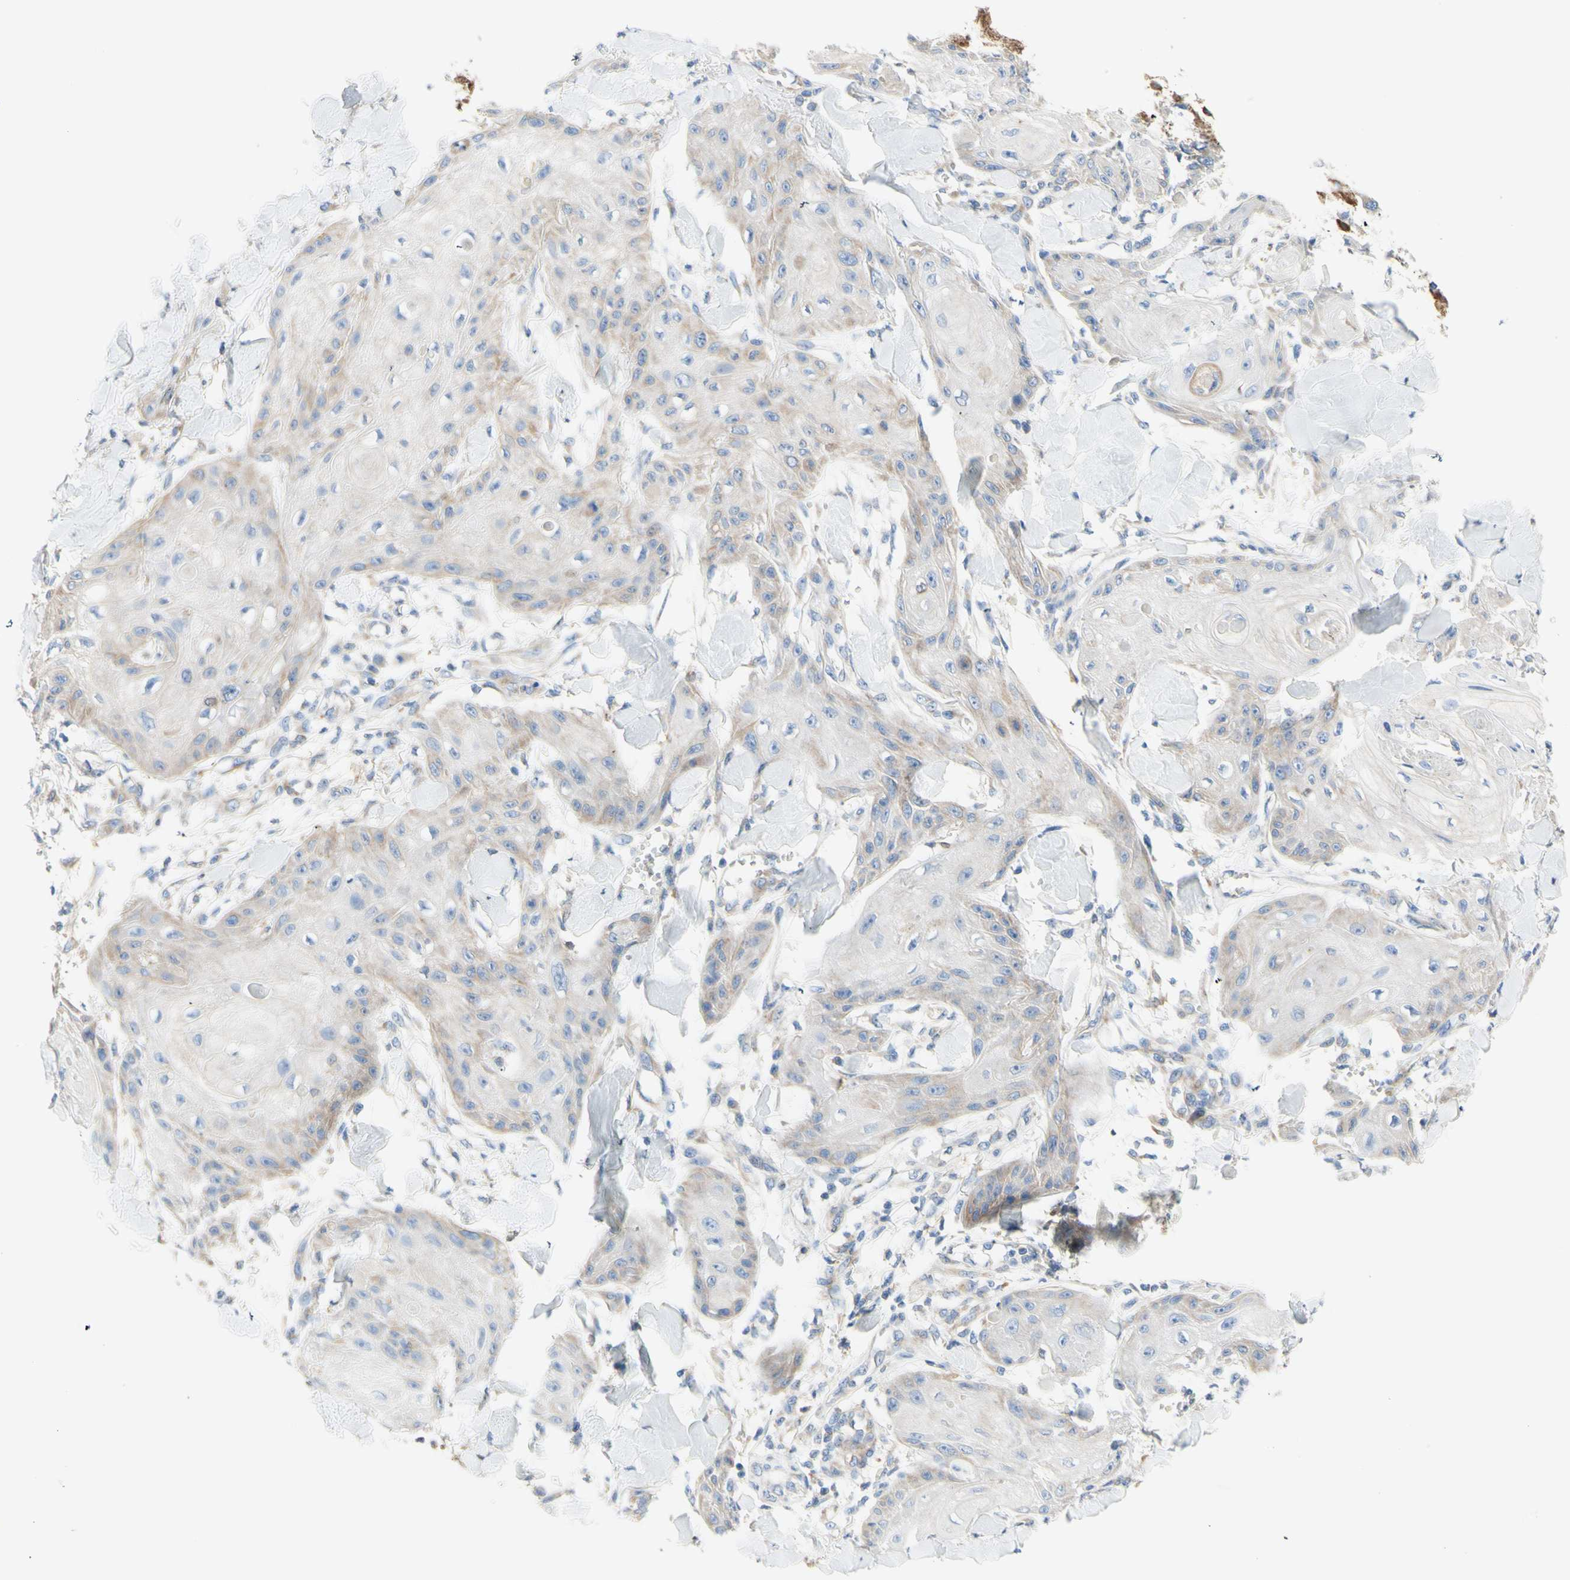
{"staining": {"intensity": "weak", "quantity": "<25%", "location": "cytoplasmic/membranous"}, "tissue": "skin cancer", "cell_type": "Tumor cells", "image_type": "cancer", "snomed": [{"axis": "morphology", "description": "Squamous cell carcinoma, NOS"}, {"axis": "topography", "description": "Skin"}], "caption": "This is an IHC histopathology image of skin cancer (squamous cell carcinoma). There is no staining in tumor cells.", "gene": "RETREG2", "patient": {"sex": "male", "age": 74}}